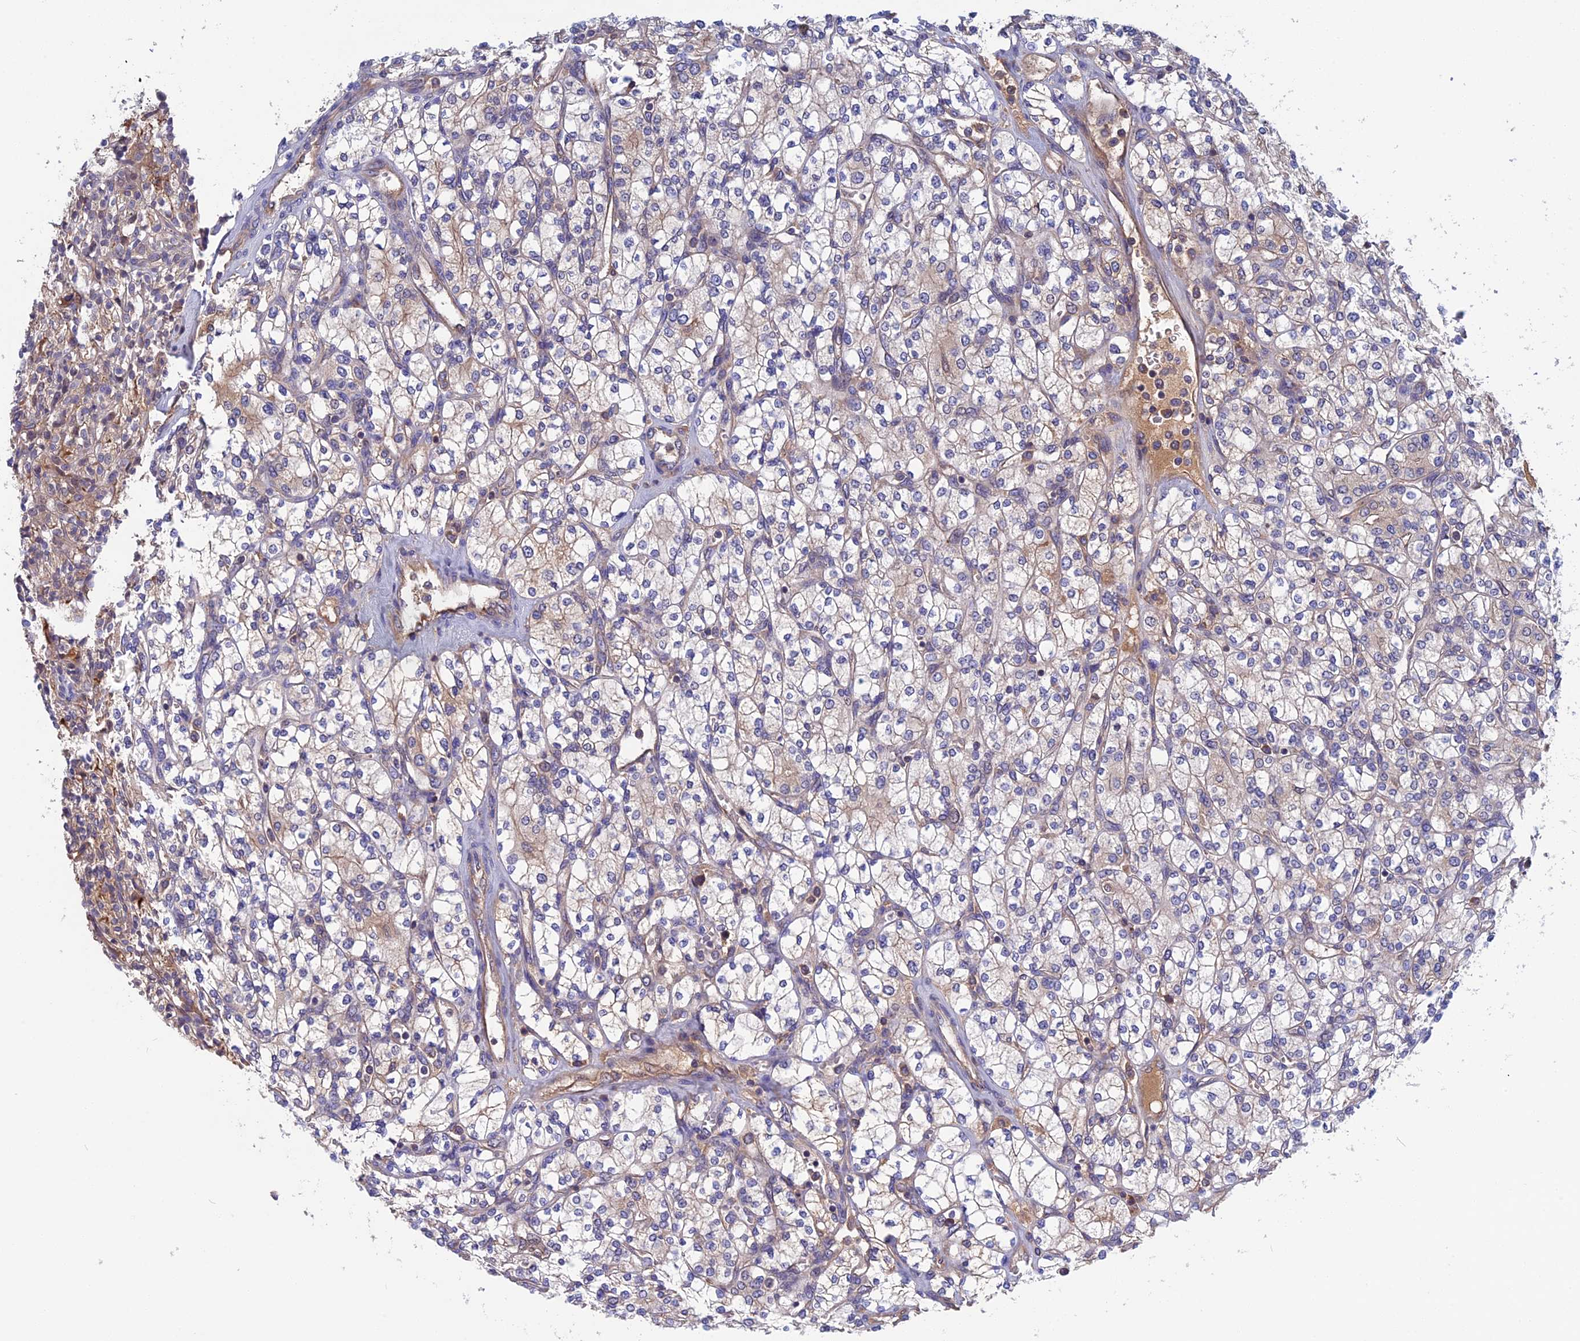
{"staining": {"intensity": "negative", "quantity": "none", "location": "none"}, "tissue": "renal cancer", "cell_type": "Tumor cells", "image_type": "cancer", "snomed": [{"axis": "morphology", "description": "Adenocarcinoma, NOS"}, {"axis": "topography", "description": "Kidney"}], "caption": "There is no significant positivity in tumor cells of renal cancer (adenocarcinoma). (Immunohistochemistry (ihc), brightfield microscopy, high magnification).", "gene": "CRACD", "patient": {"sex": "male", "age": 77}}